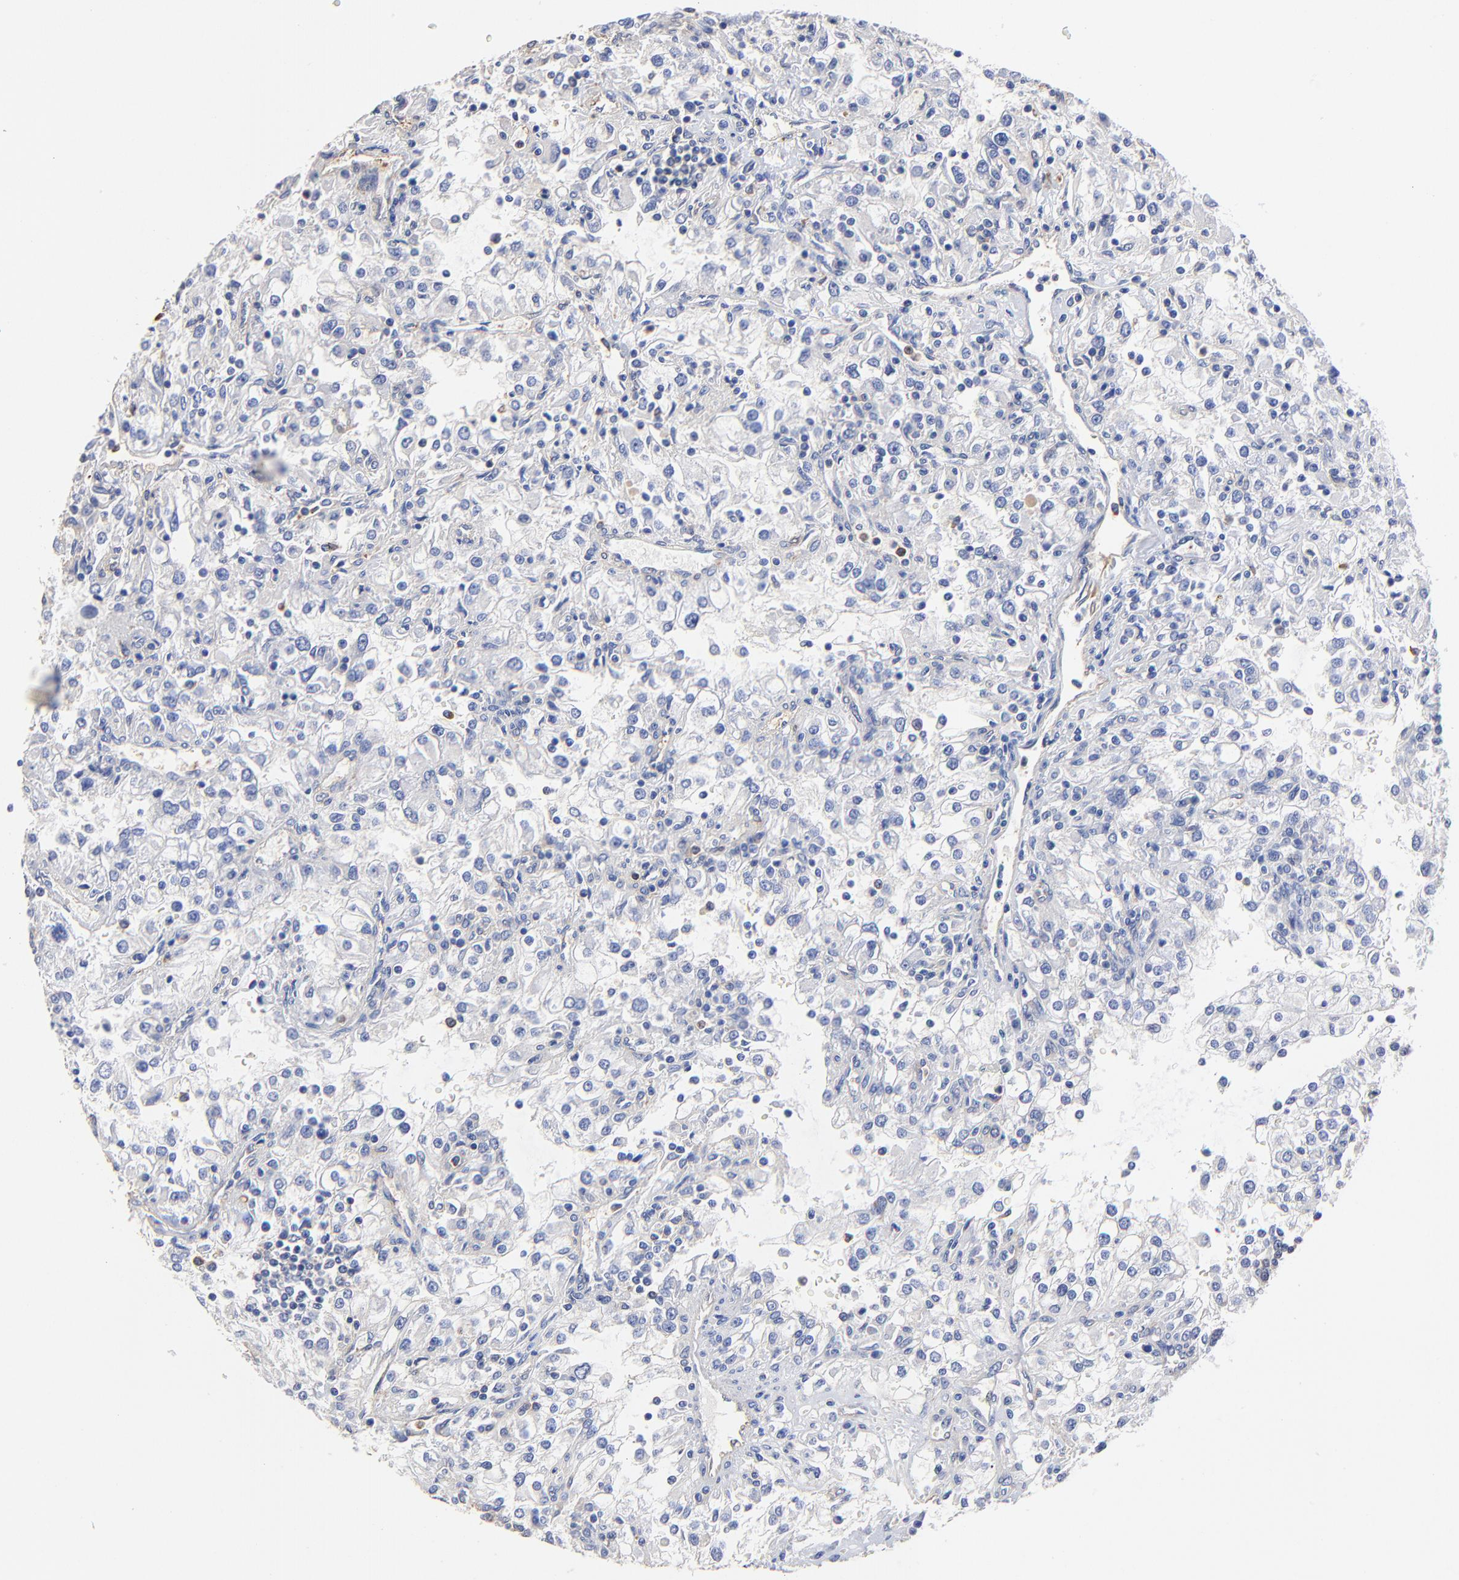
{"staining": {"intensity": "negative", "quantity": "none", "location": "none"}, "tissue": "renal cancer", "cell_type": "Tumor cells", "image_type": "cancer", "snomed": [{"axis": "morphology", "description": "Adenocarcinoma, NOS"}, {"axis": "topography", "description": "Kidney"}], "caption": "High power microscopy photomicrograph of an immunohistochemistry (IHC) photomicrograph of renal cancer, revealing no significant staining in tumor cells.", "gene": "TAGLN2", "patient": {"sex": "female", "age": 52}}